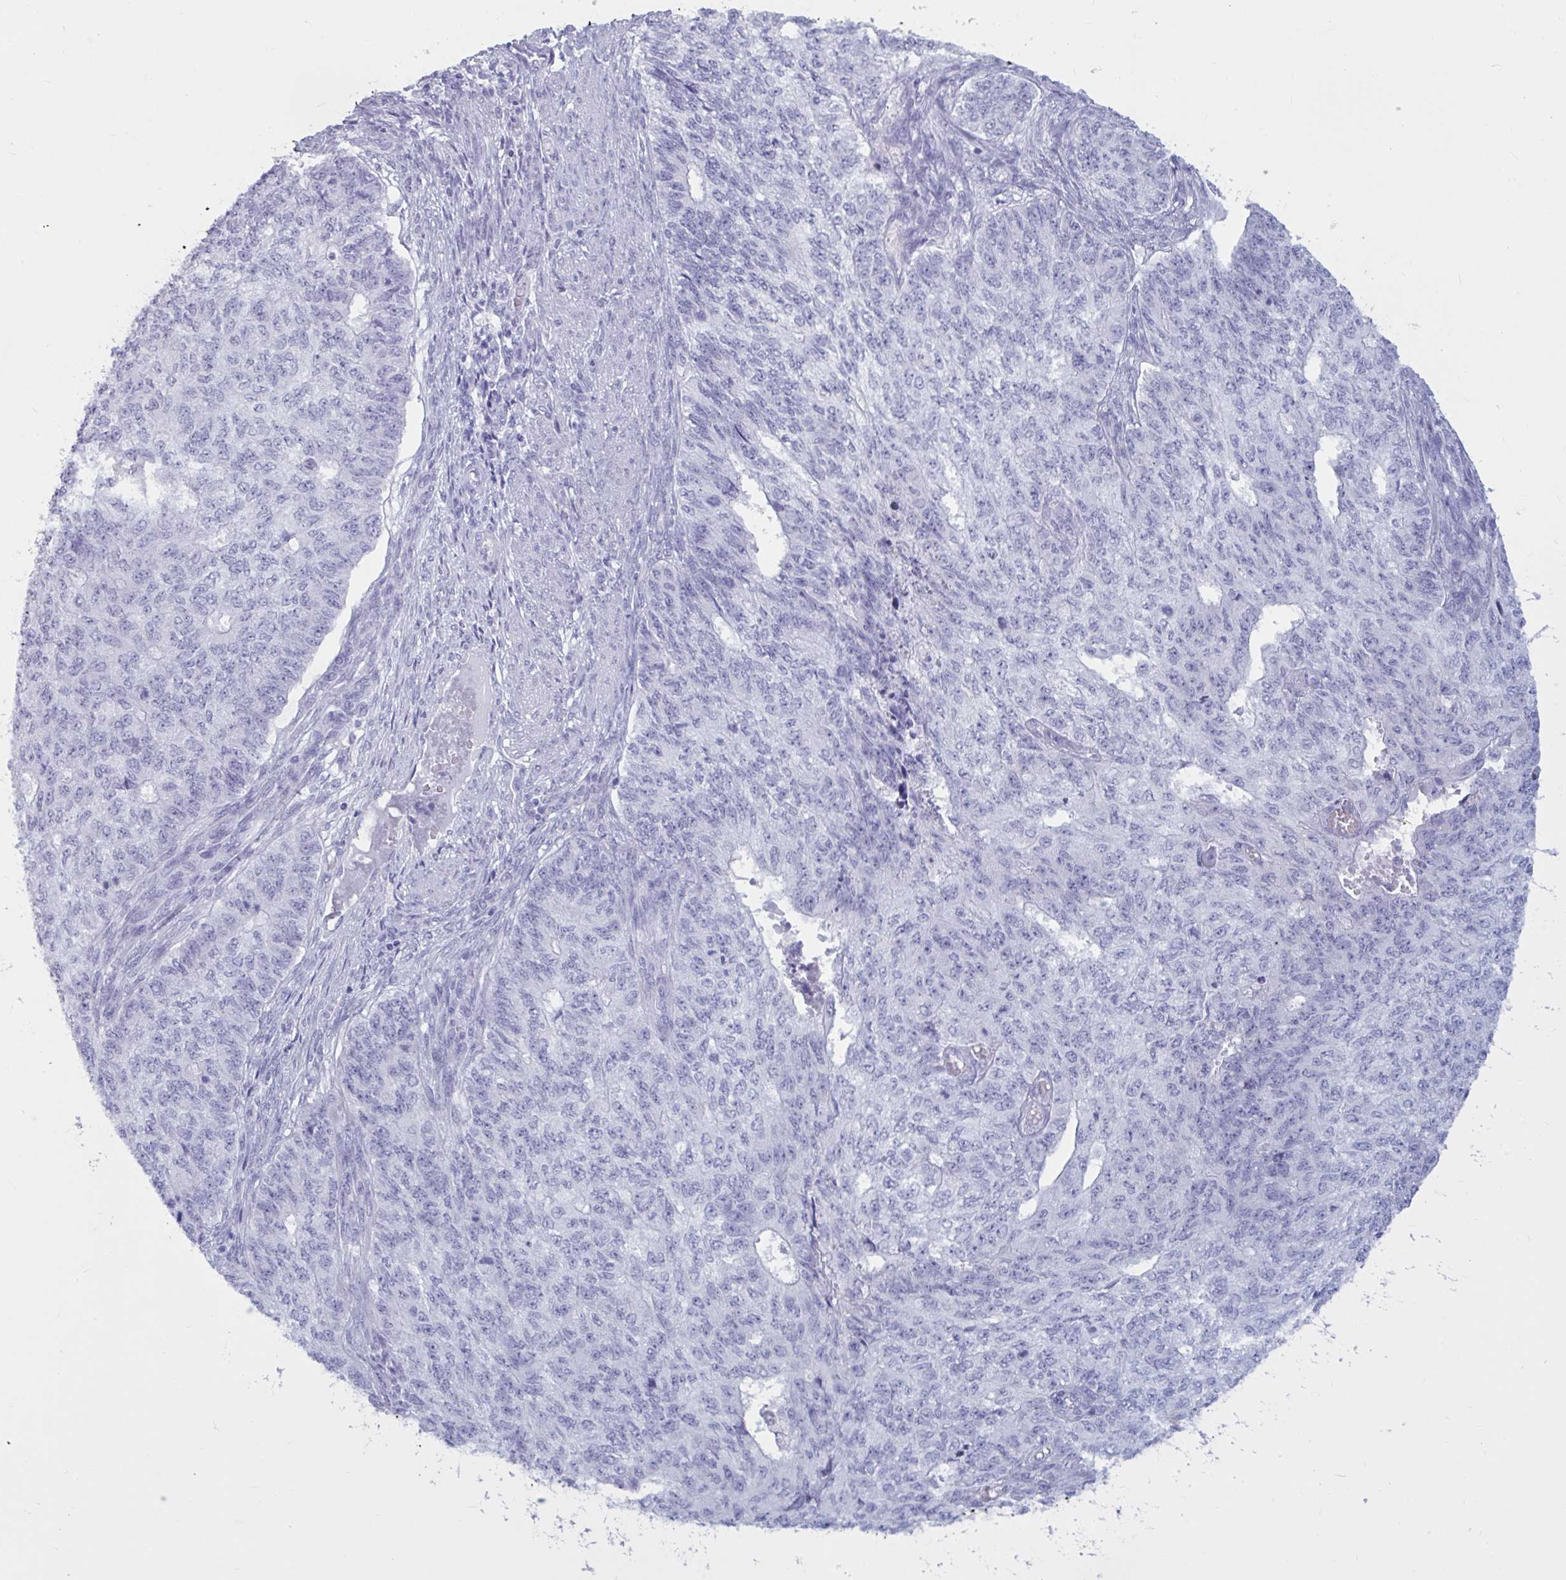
{"staining": {"intensity": "negative", "quantity": "none", "location": "none"}, "tissue": "endometrial cancer", "cell_type": "Tumor cells", "image_type": "cancer", "snomed": [{"axis": "morphology", "description": "Adenocarcinoma, NOS"}, {"axis": "topography", "description": "Endometrium"}], "caption": "Immunohistochemical staining of human endometrial cancer demonstrates no significant staining in tumor cells. (Brightfield microscopy of DAB immunohistochemistry at high magnification).", "gene": "BBS10", "patient": {"sex": "female", "age": 32}}